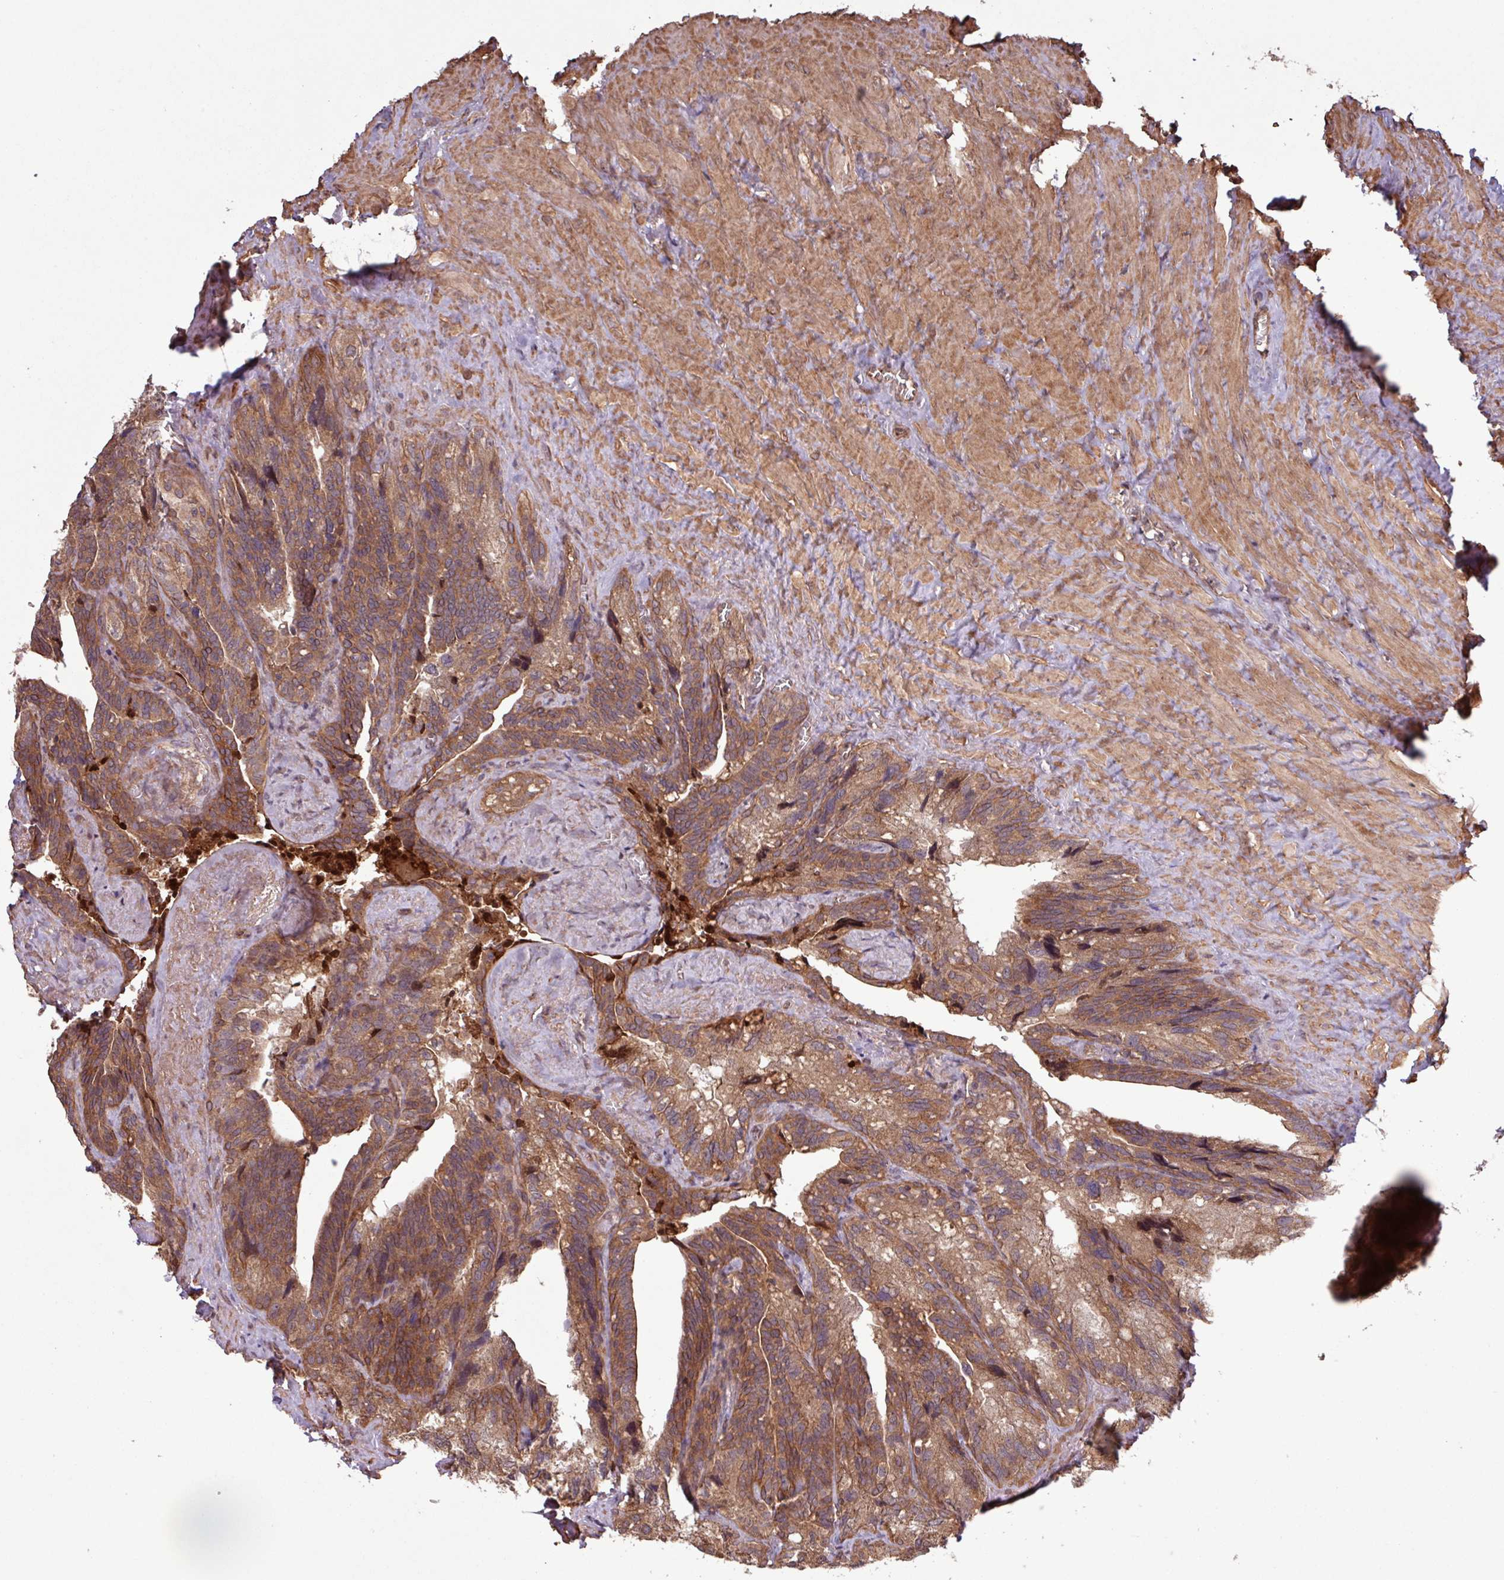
{"staining": {"intensity": "moderate", "quantity": ">75%", "location": "cytoplasmic/membranous"}, "tissue": "seminal vesicle", "cell_type": "Glandular cells", "image_type": "normal", "snomed": [{"axis": "morphology", "description": "Normal tissue, NOS"}, {"axis": "topography", "description": "Seminal veicle"}], "caption": "The immunohistochemical stain highlights moderate cytoplasmic/membranous expression in glandular cells of unremarkable seminal vesicle.", "gene": "TRABD2A", "patient": {"sex": "male", "age": 68}}